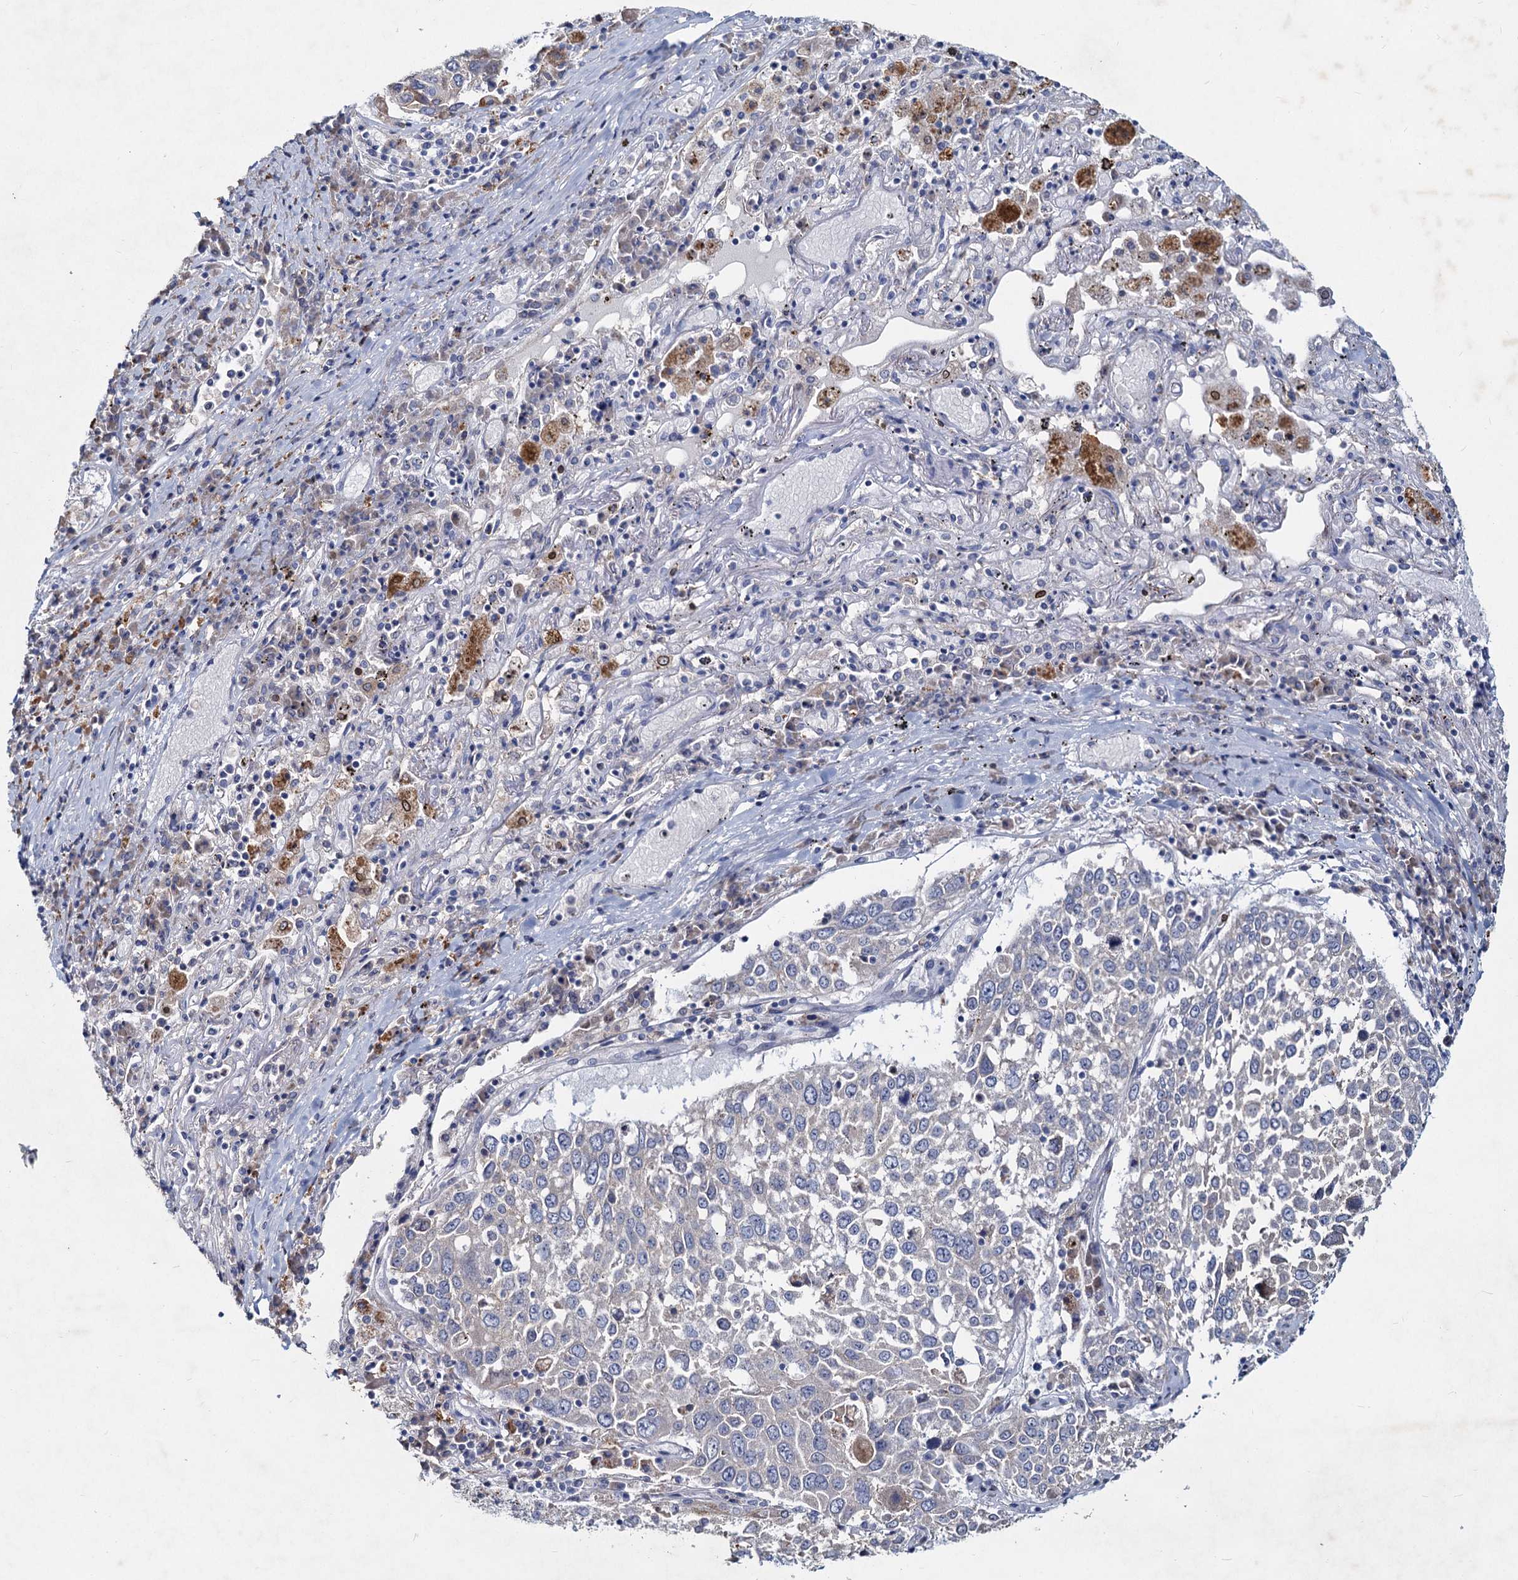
{"staining": {"intensity": "negative", "quantity": "none", "location": "none"}, "tissue": "lung cancer", "cell_type": "Tumor cells", "image_type": "cancer", "snomed": [{"axis": "morphology", "description": "Squamous cell carcinoma, NOS"}, {"axis": "topography", "description": "Lung"}], "caption": "Immunohistochemical staining of human lung cancer (squamous cell carcinoma) shows no significant expression in tumor cells. (Brightfield microscopy of DAB (3,3'-diaminobenzidine) immunohistochemistry at high magnification).", "gene": "TMX2", "patient": {"sex": "male", "age": 65}}